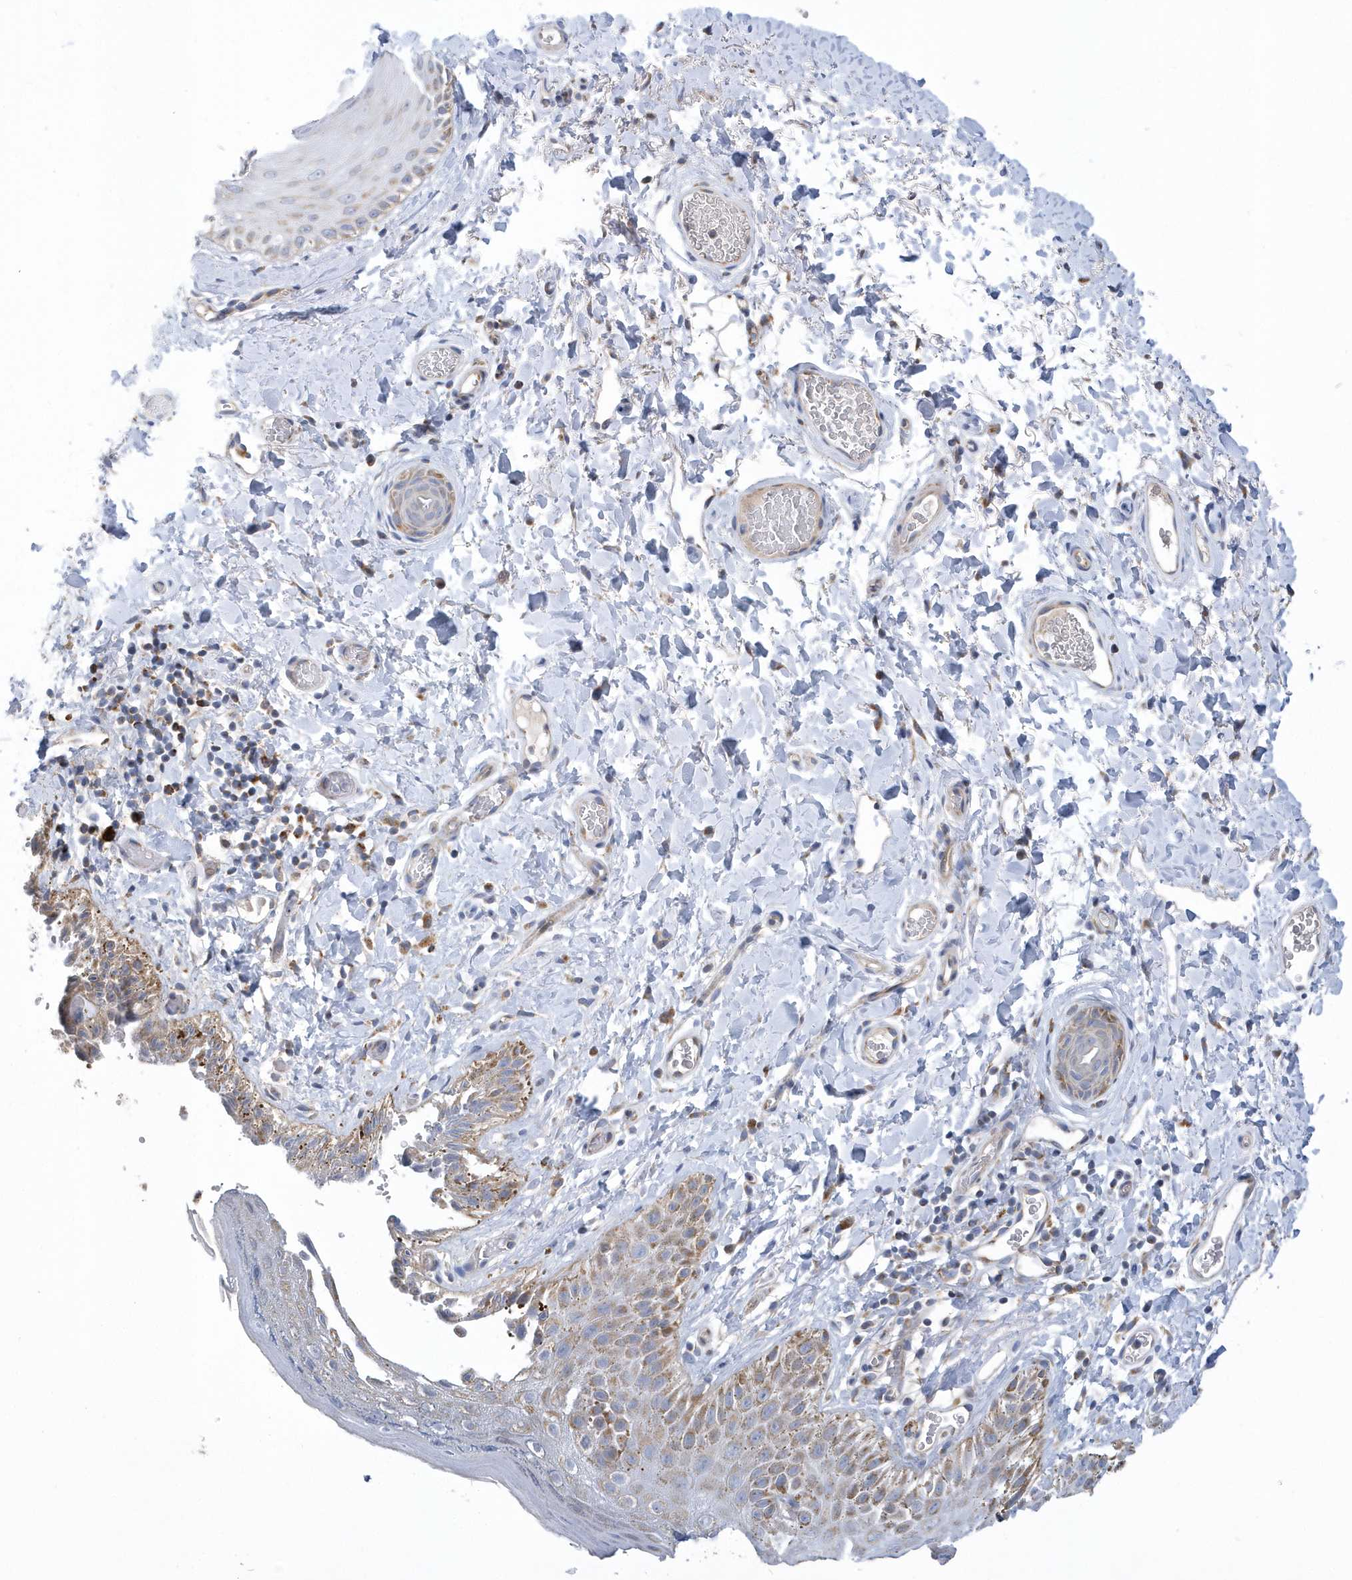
{"staining": {"intensity": "moderate", "quantity": ">75%", "location": "cytoplasmic/membranous"}, "tissue": "skin", "cell_type": "Epidermal cells", "image_type": "normal", "snomed": [{"axis": "morphology", "description": "Normal tissue, NOS"}, {"axis": "topography", "description": "Anal"}], "caption": "Skin stained for a protein exhibits moderate cytoplasmic/membranous positivity in epidermal cells. The staining is performed using DAB (3,3'-diaminobenzidine) brown chromogen to label protein expression. The nuclei are counter-stained blue using hematoxylin.", "gene": "VWA5B2", "patient": {"sex": "male", "age": 44}}